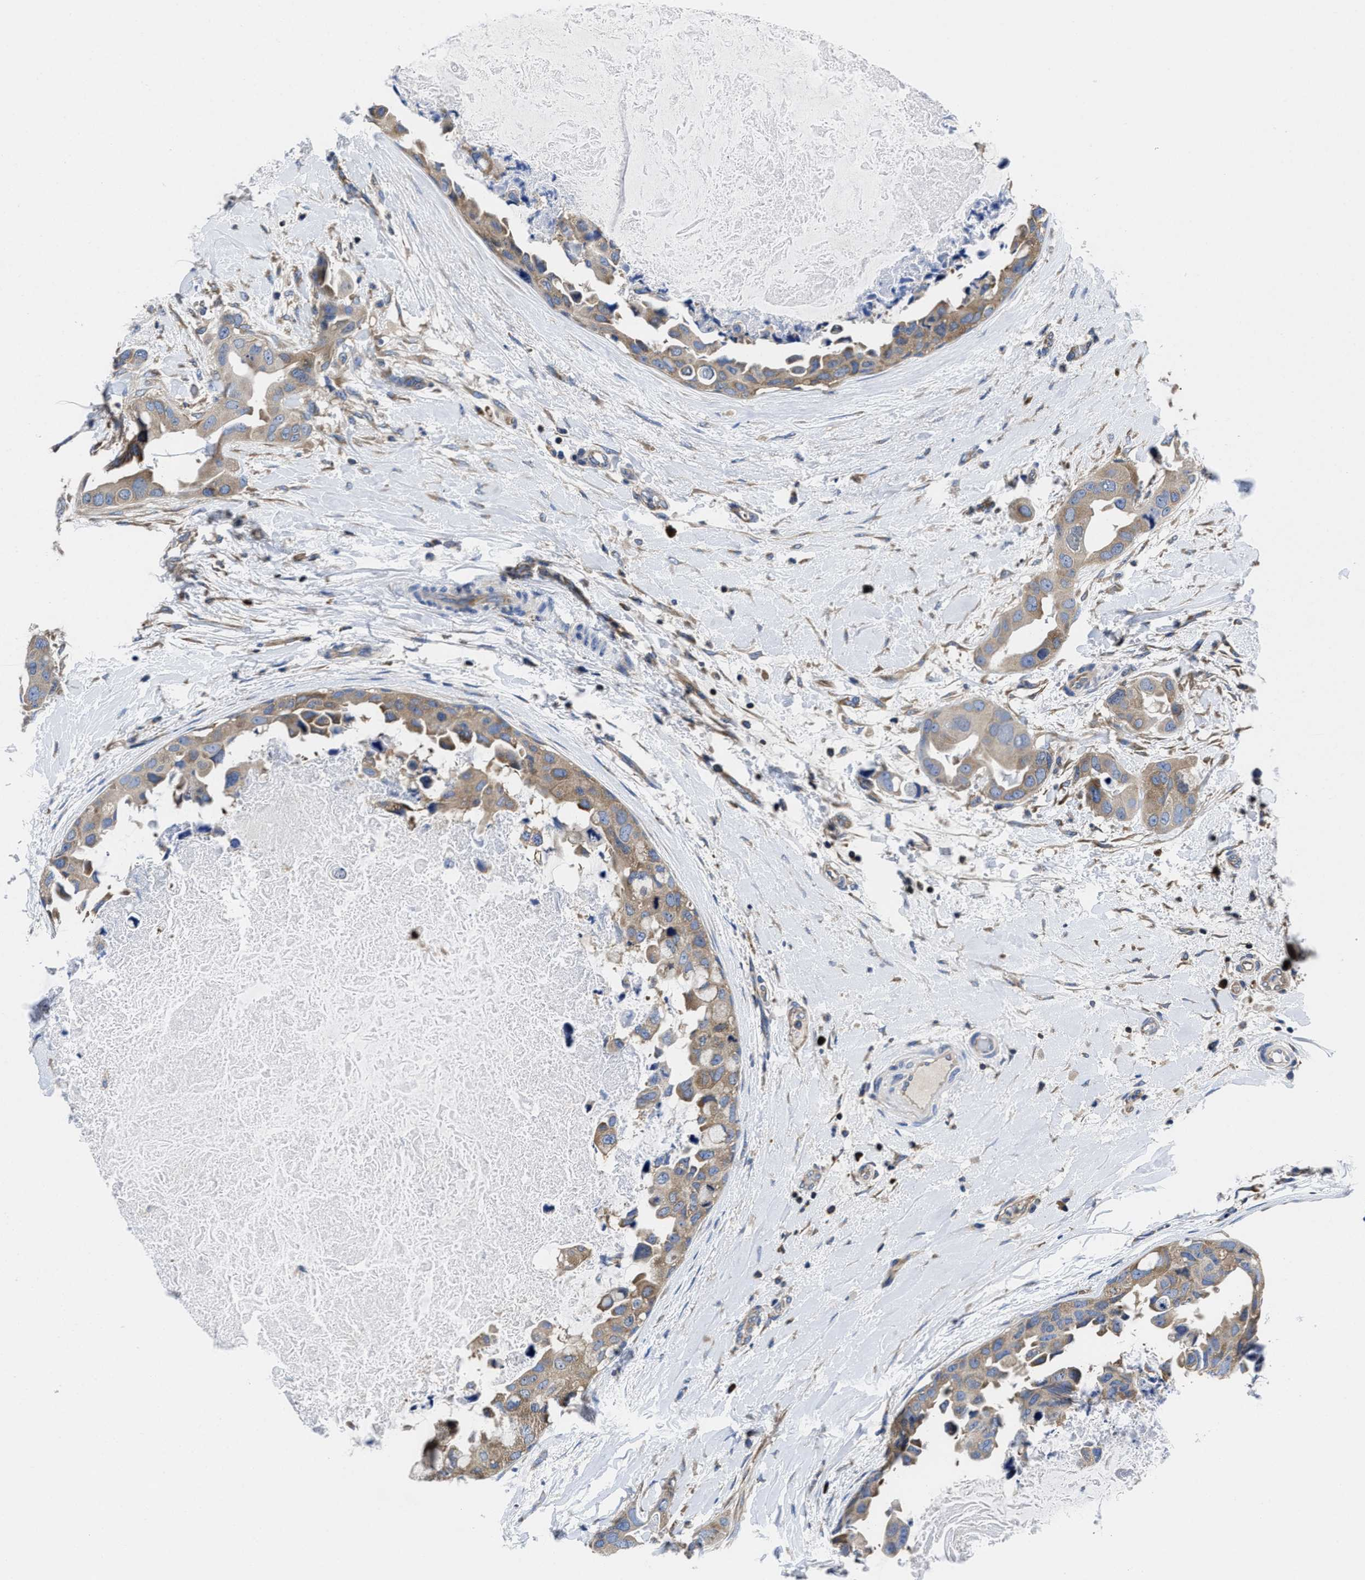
{"staining": {"intensity": "negative", "quantity": "none", "location": "none"}, "tissue": "breast cancer", "cell_type": "Tumor cells", "image_type": "cancer", "snomed": [{"axis": "morphology", "description": "Duct carcinoma"}, {"axis": "topography", "description": "Breast"}], "caption": "IHC image of breast cancer stained for a protein (brown), which displays no expression in tumor cells. Nuclei are stained in blue.", "gene": "YARS1", "patient": {"sex": "female", "age": 40}}